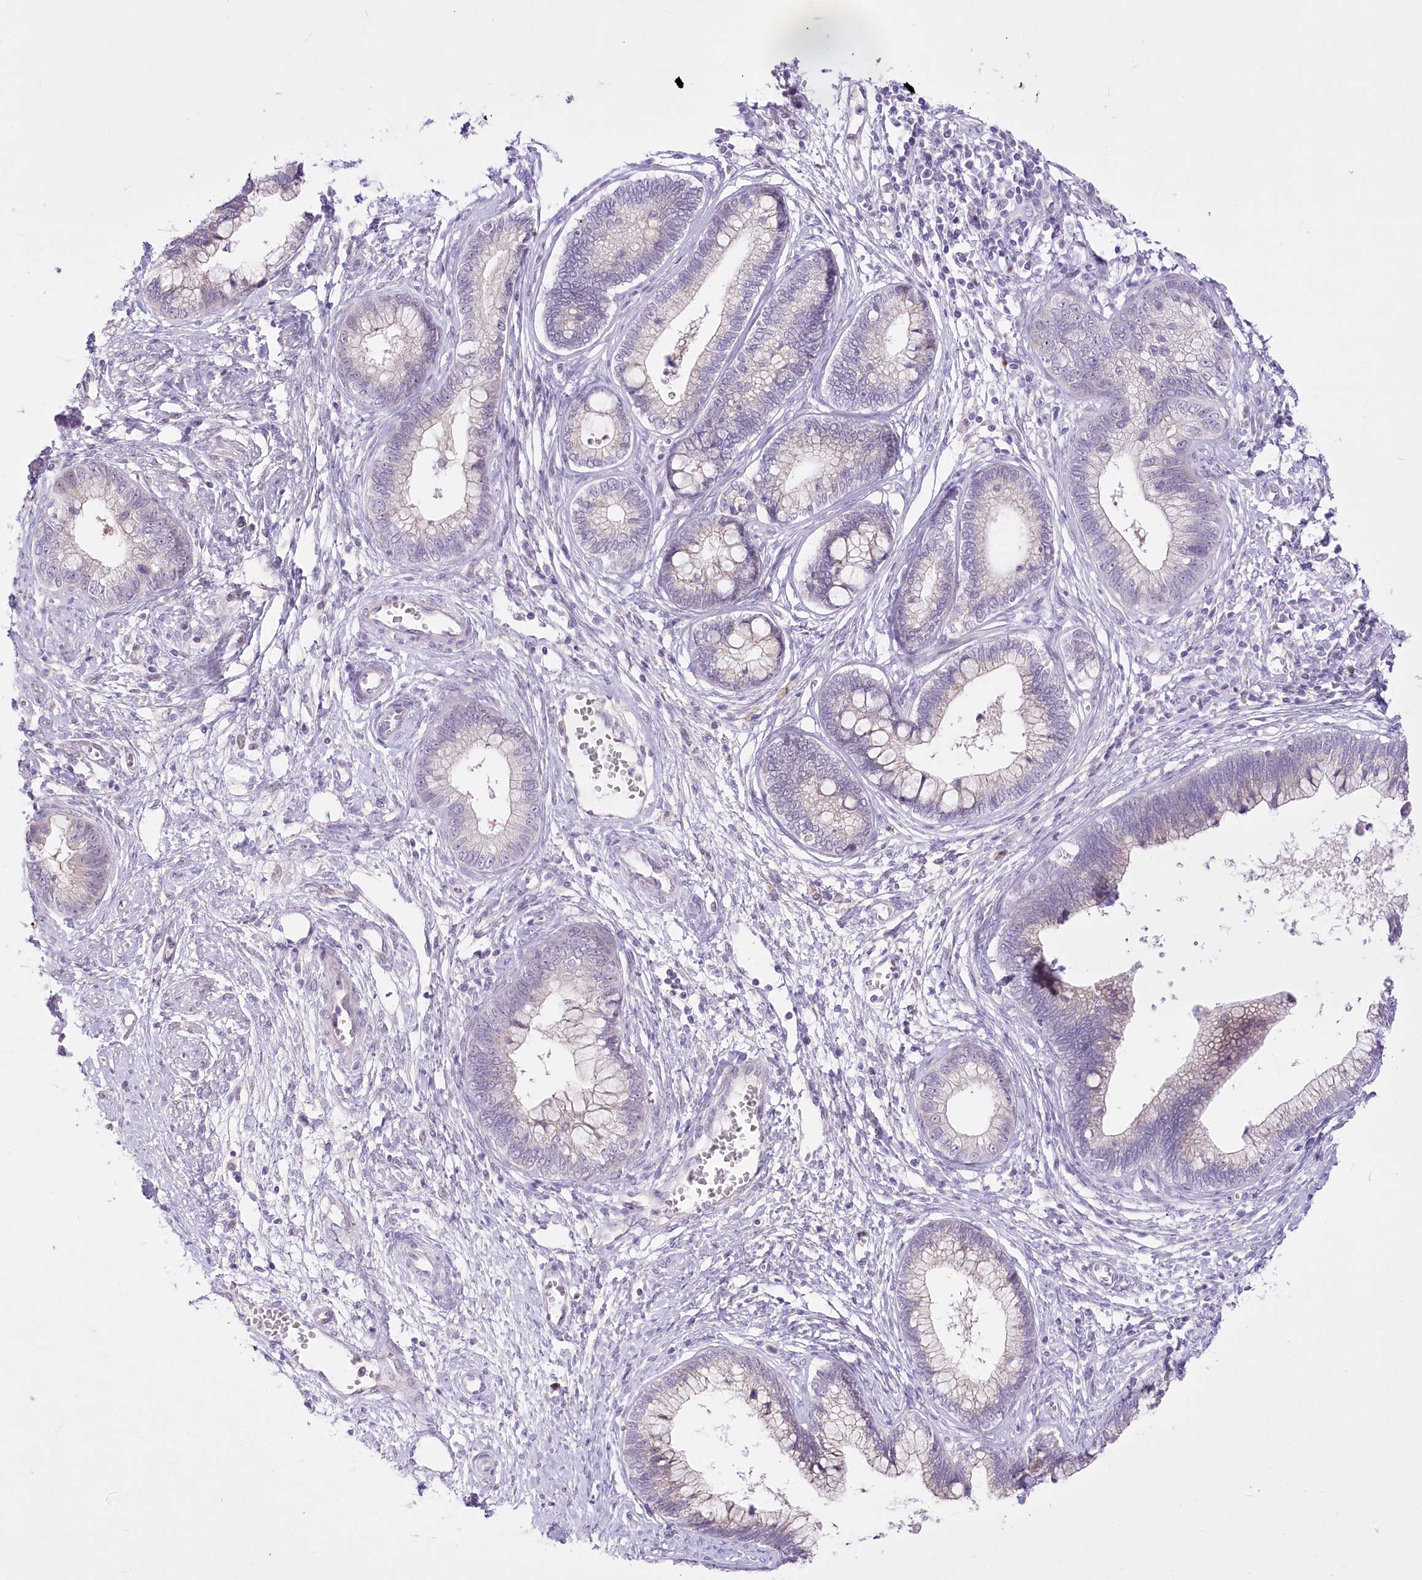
{"staining": {"intensity": "negative", "quantity": "none", "location": "none"}, "tissue": "cervical cancer", "cell_type": "Tumor cells", "image_type": "cancer", "snomed": [{"axis": "morphology", "description": "Adenocarcinoma, NOS"}, {"axis": "topography", "description": "Cervix"}], "caption": "IHC image of neoplastic tissue: cervical cancer stained with DAB shows no significant protein expression in tumor cells. (DAB immunohistochemistry with hematoxylin counter stain).", "gene": "BEND7", "patient": {"sex": "female", "age": 44}}